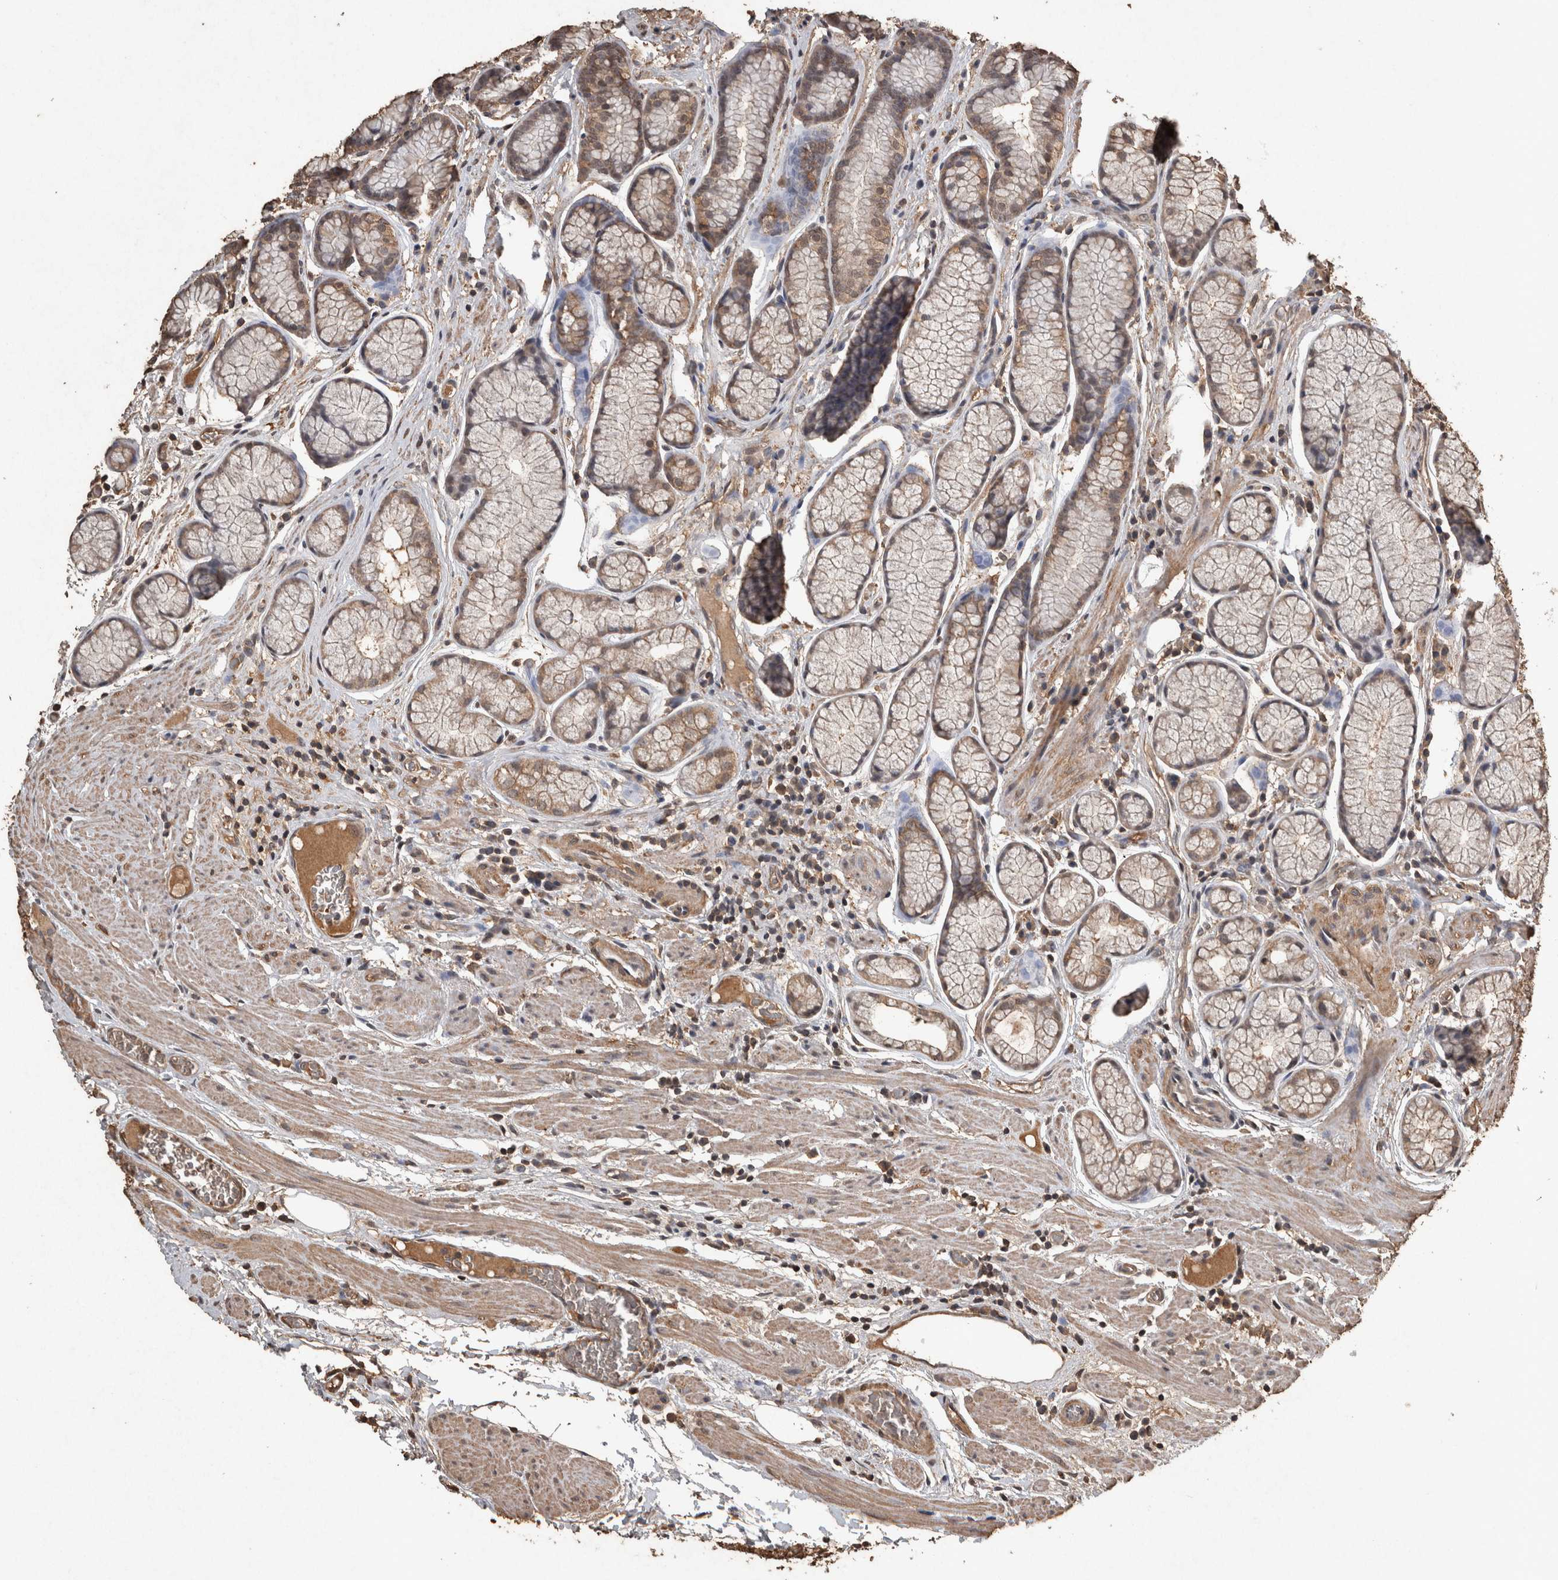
{"staining": {"intensity": "moderate", "quantity": ">75%", "location": "cytoplasmic/membranous"}, "tissue": "stomach", "cell_type": "Glandular cells", "image_type": "normal", "snomed": [{"axis": "morphology", "description": "Normal tissue, NOS"}, {"axis": "topography", "description": "Stomach"}], "caption": "The immunohistochemical stain shows moderate cytoplasmic/membranous staining in glandular cells of unremarkable stomach.", "gene": "FGFRL1", "patient": {"sex": "male", "age": 42}}